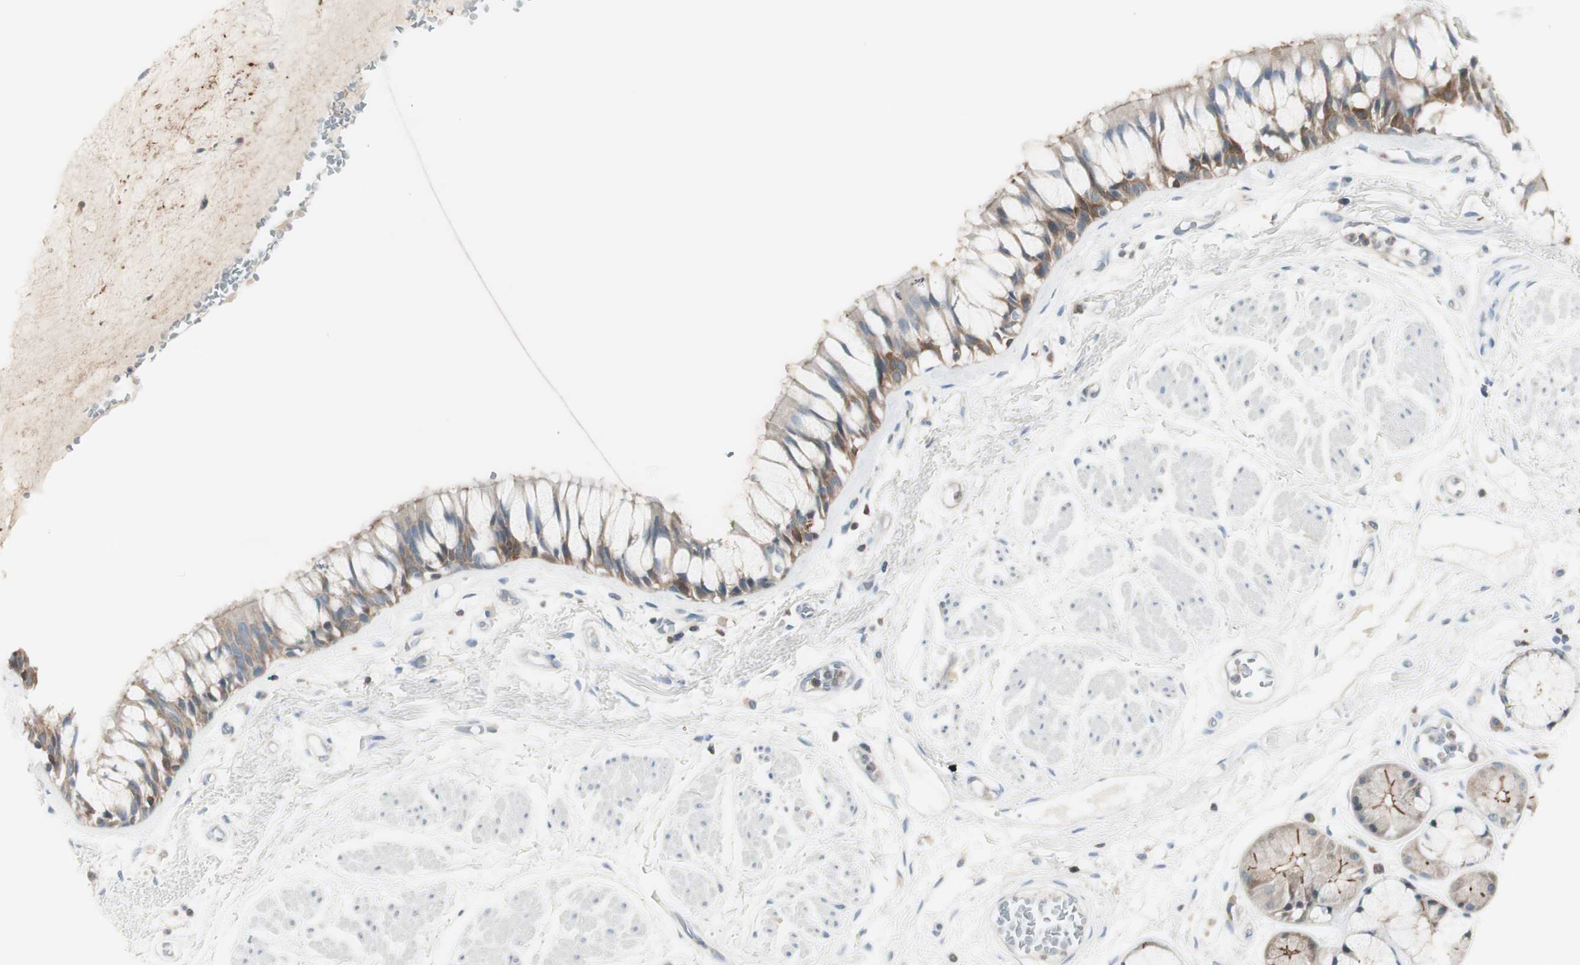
{"staining": {"intensity": "moderate", "quantity": ">75%", "location": "cytoplasmic/membranous"}, "tissue": "bronchus", "cell_type": "Respiratory epithelial cells", "image_type": "normal", "snomed": [{"axis": "morphology", "description": "Normal tissue, NOS"}, {"axis": "topography", "description": "Bronchus"}], "caption": "Approximately >75% of respiratory epithelial cells in benign bronchus demonstrate moderate cytoplasmic/membranous protein staining as visualized by brown immunohistochemical staining.", "gene": "SLC9A3R1", "patient": {"sex": "male", "age": 66}}